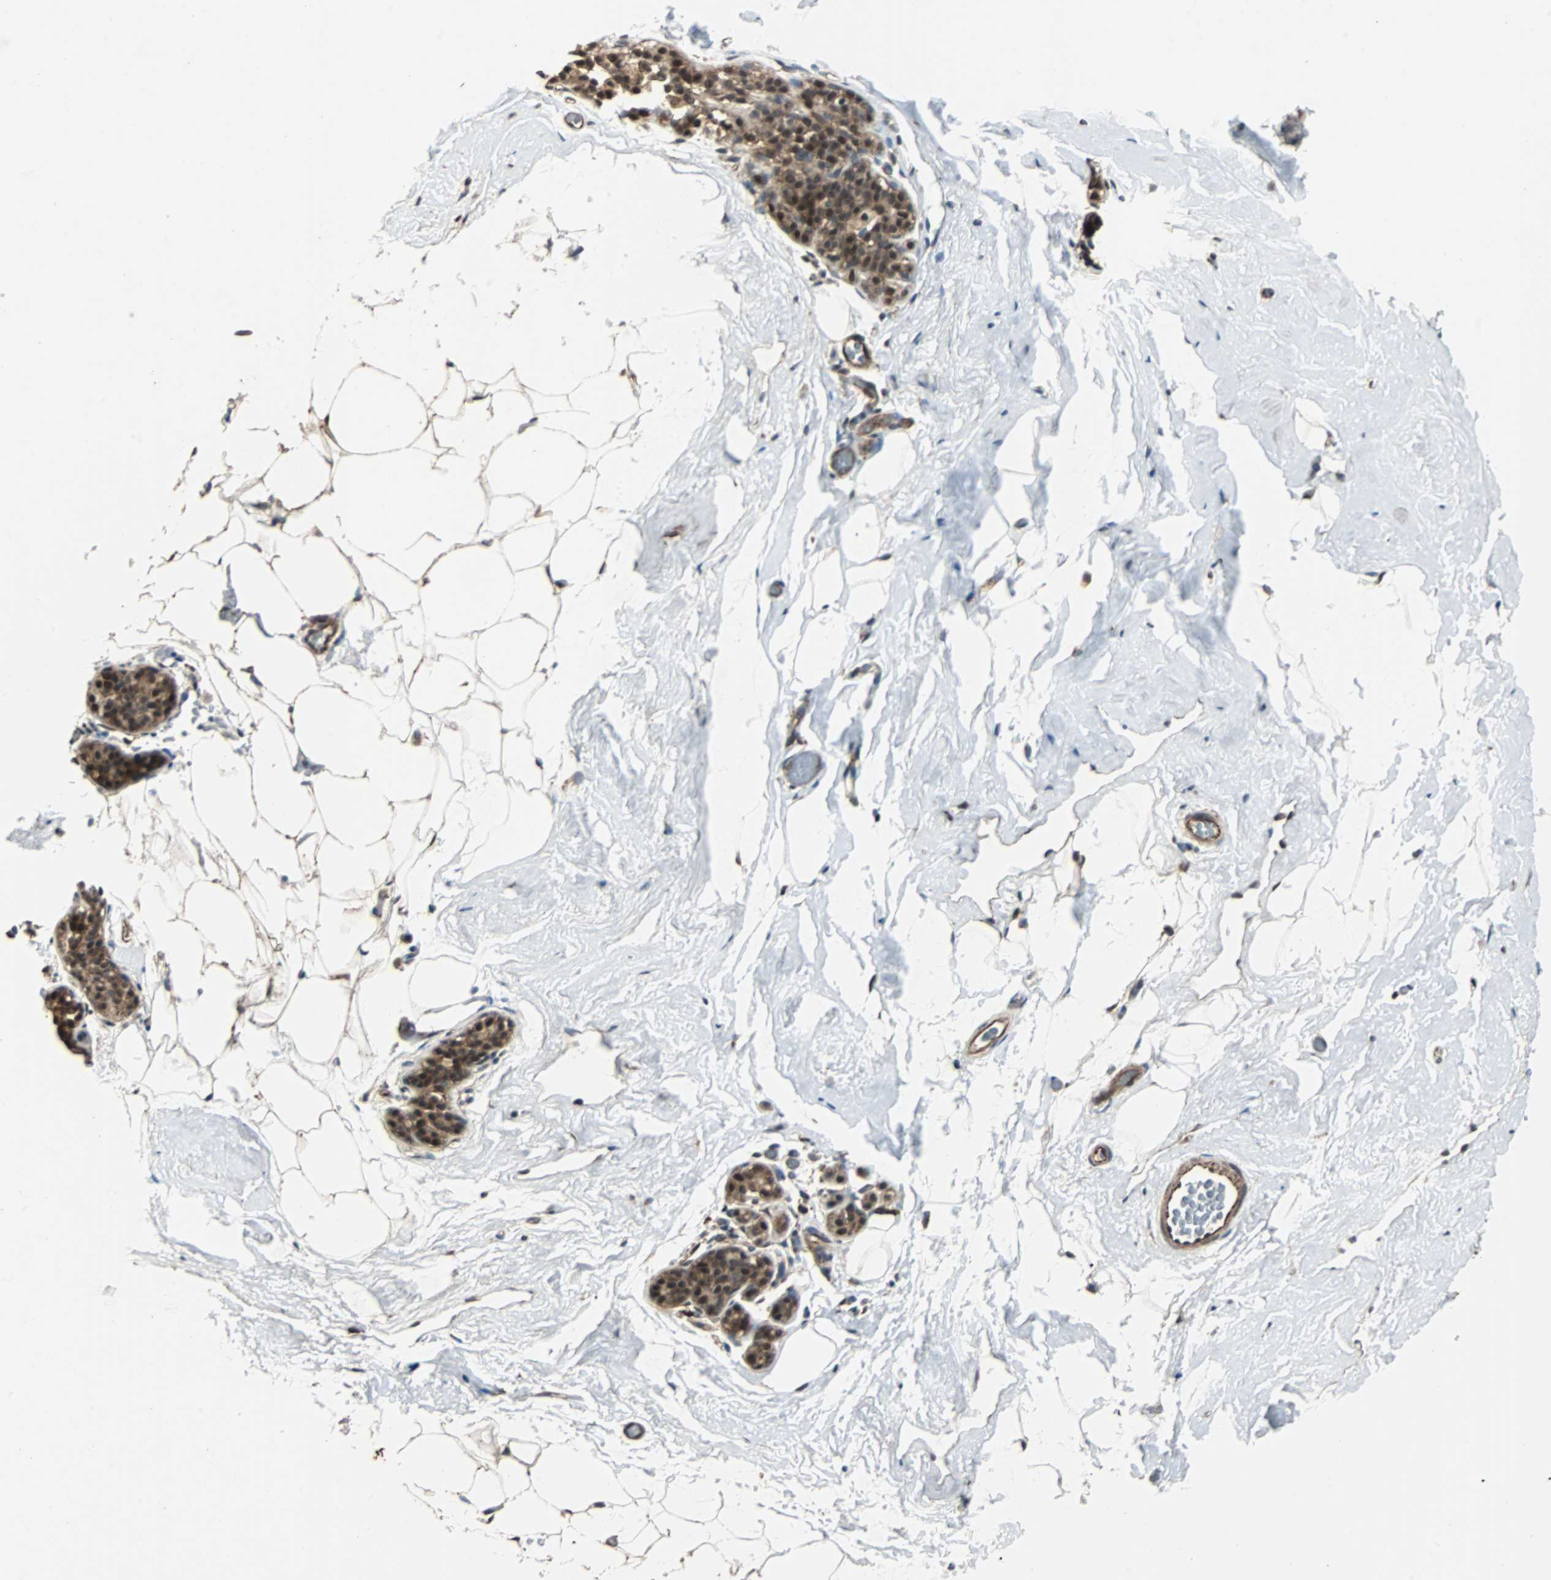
{"staining": {"intensity": "weak", "quantity": "25%-75%", "location": "cytoplasmic/membranous"}, "tissue": "breast", "cell_type": "Adipocytes", "image_type": "normal", "snomed": [{"axis": "morphology", "description": "Normal tissue, NOS"}, {"axis": "topography", "description": "Breast"}], "caption": "Protein staining of benign breast exhibits weak cytoplasmic/membranous positivity in about 25%-75% of adipocytes.", "gene": "CHP1", "patient": {"sex": "female", "age": 75}}